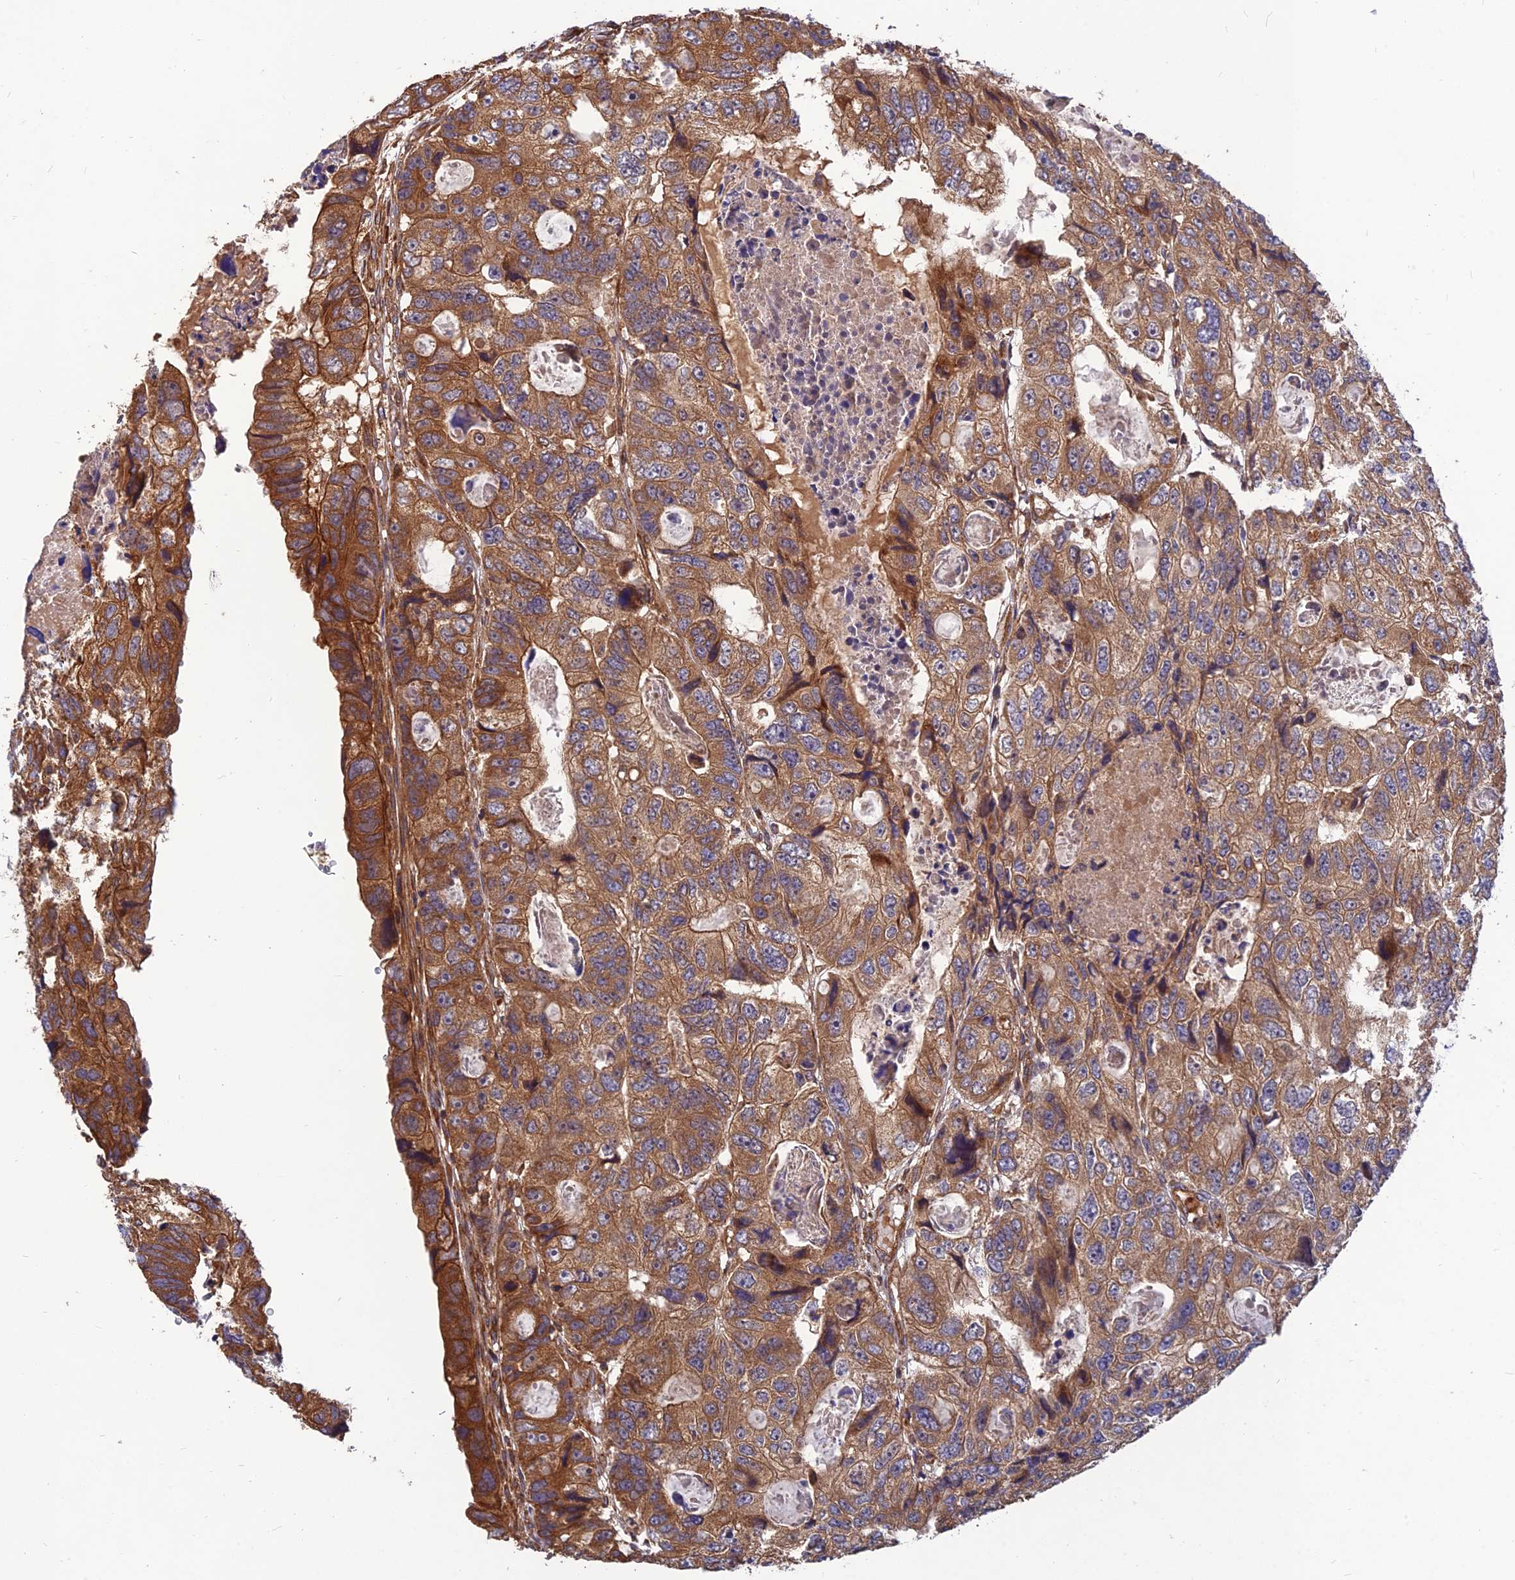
{"staining": {"intensity": "strong", "quantity": "25%-75%", "location": "cytoplasmic/membranous"}, "tissue": "colorectal cancer", "cell_type": "Tumor cells", "image_type": "cancer", "snomed": [{"axis": "morphology", "description": "Adenocarcinoma, NOS"}, {"axis": "topography", "description": "Rectum"}], "caption": "The image displays a brown stain indicating the presence of a protein in the cytoplasmic/membranous of tumor cells in colorectal cancer (adenocarcinoma). The staining was performed using DAB to visualize the protein expression in brown, while the nuclei were stained in blue with hematoxylin (Magnification: 20x).", "gene": "RELCH", "patient": {"sex": "male", "age": 59}}